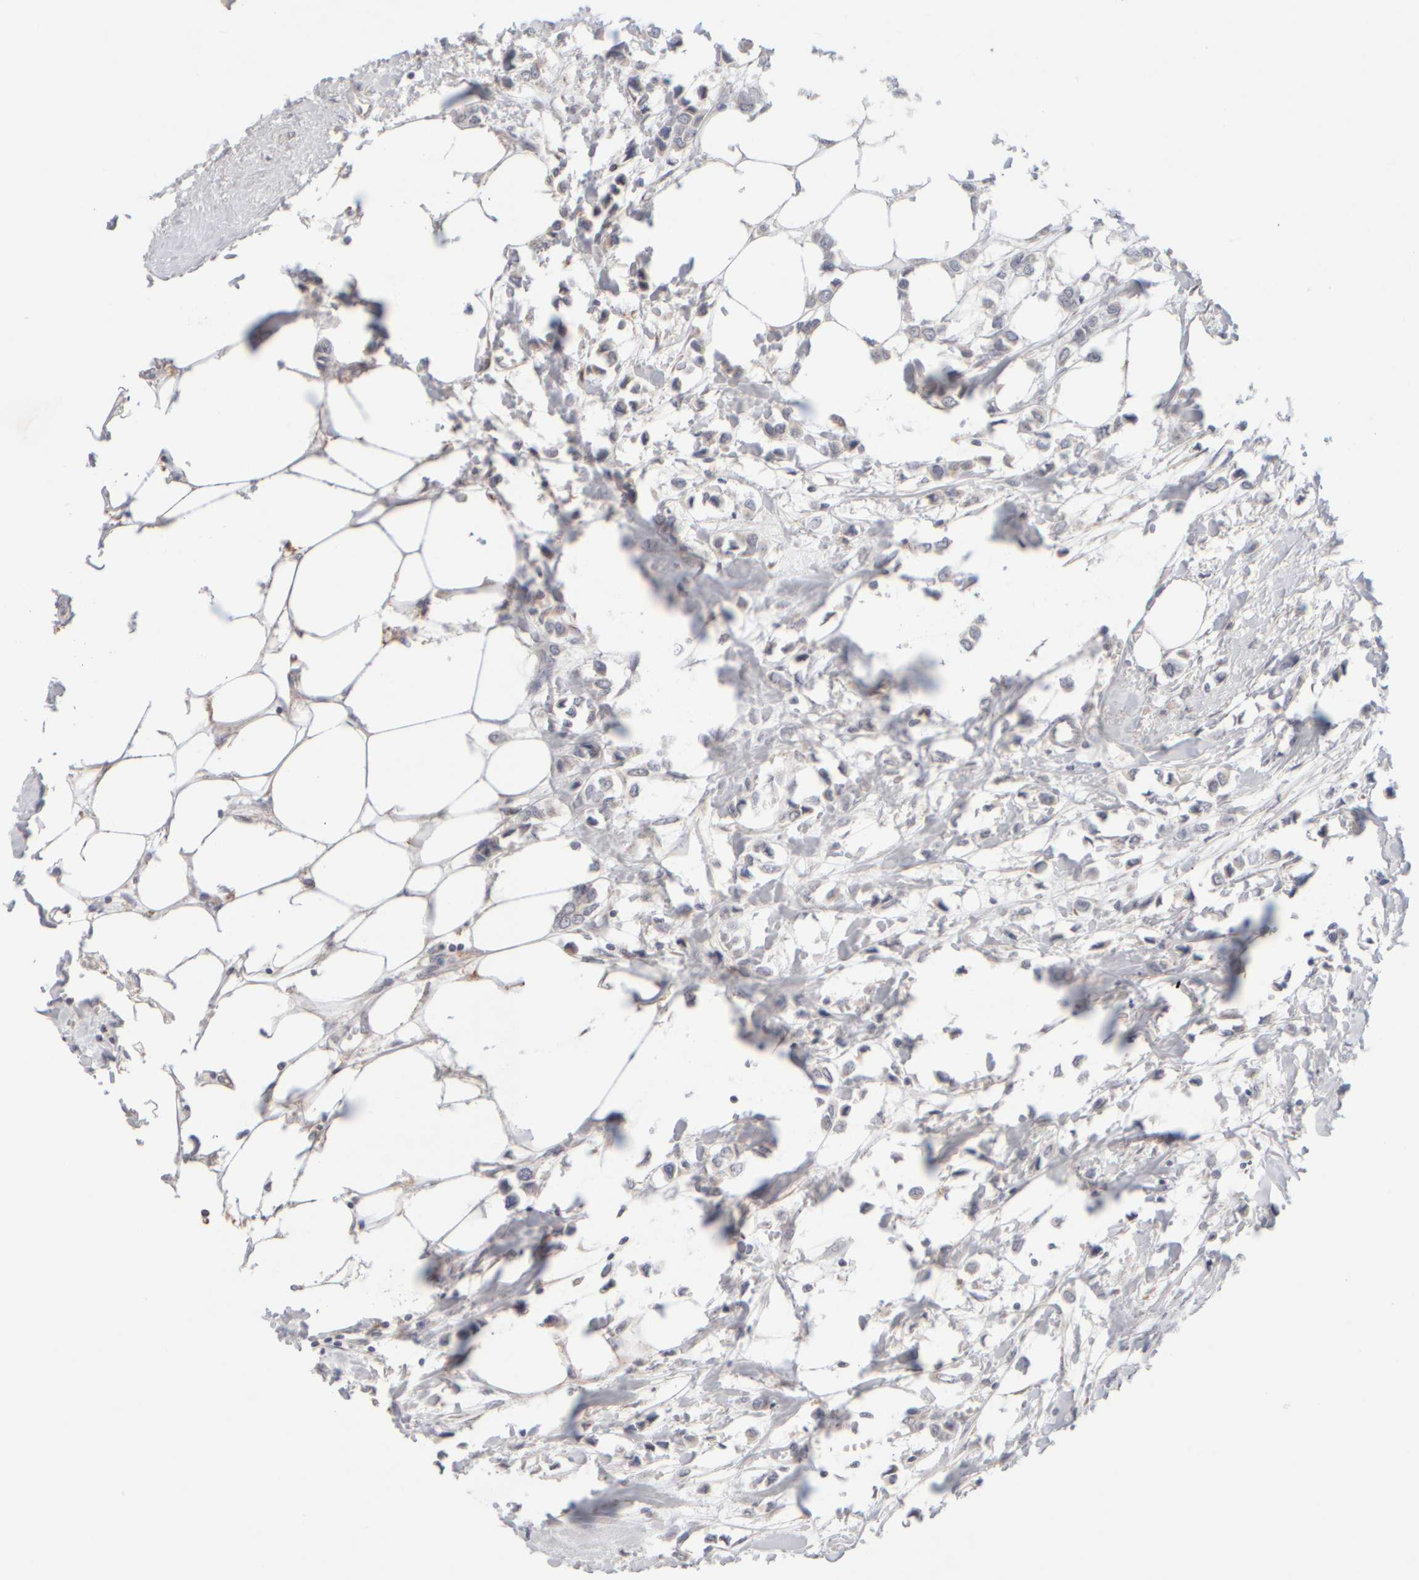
{"staining": {"intensity": "negative", "quantity": "none", "location": "none"}, "tissue": "breast cancer", "cell_type": "Tumor cells", "image_type": "cancer", "snomed": [{"axis": "morphology", "description": "Lobular carcinoma"}, {"axis": "topography", "description": "Breast"}], "caption": "The image exhibits no staining of tumor cells in breast cancer.", "gene": "ZNF112", "patient": {"sex": "female", "age": 51}}